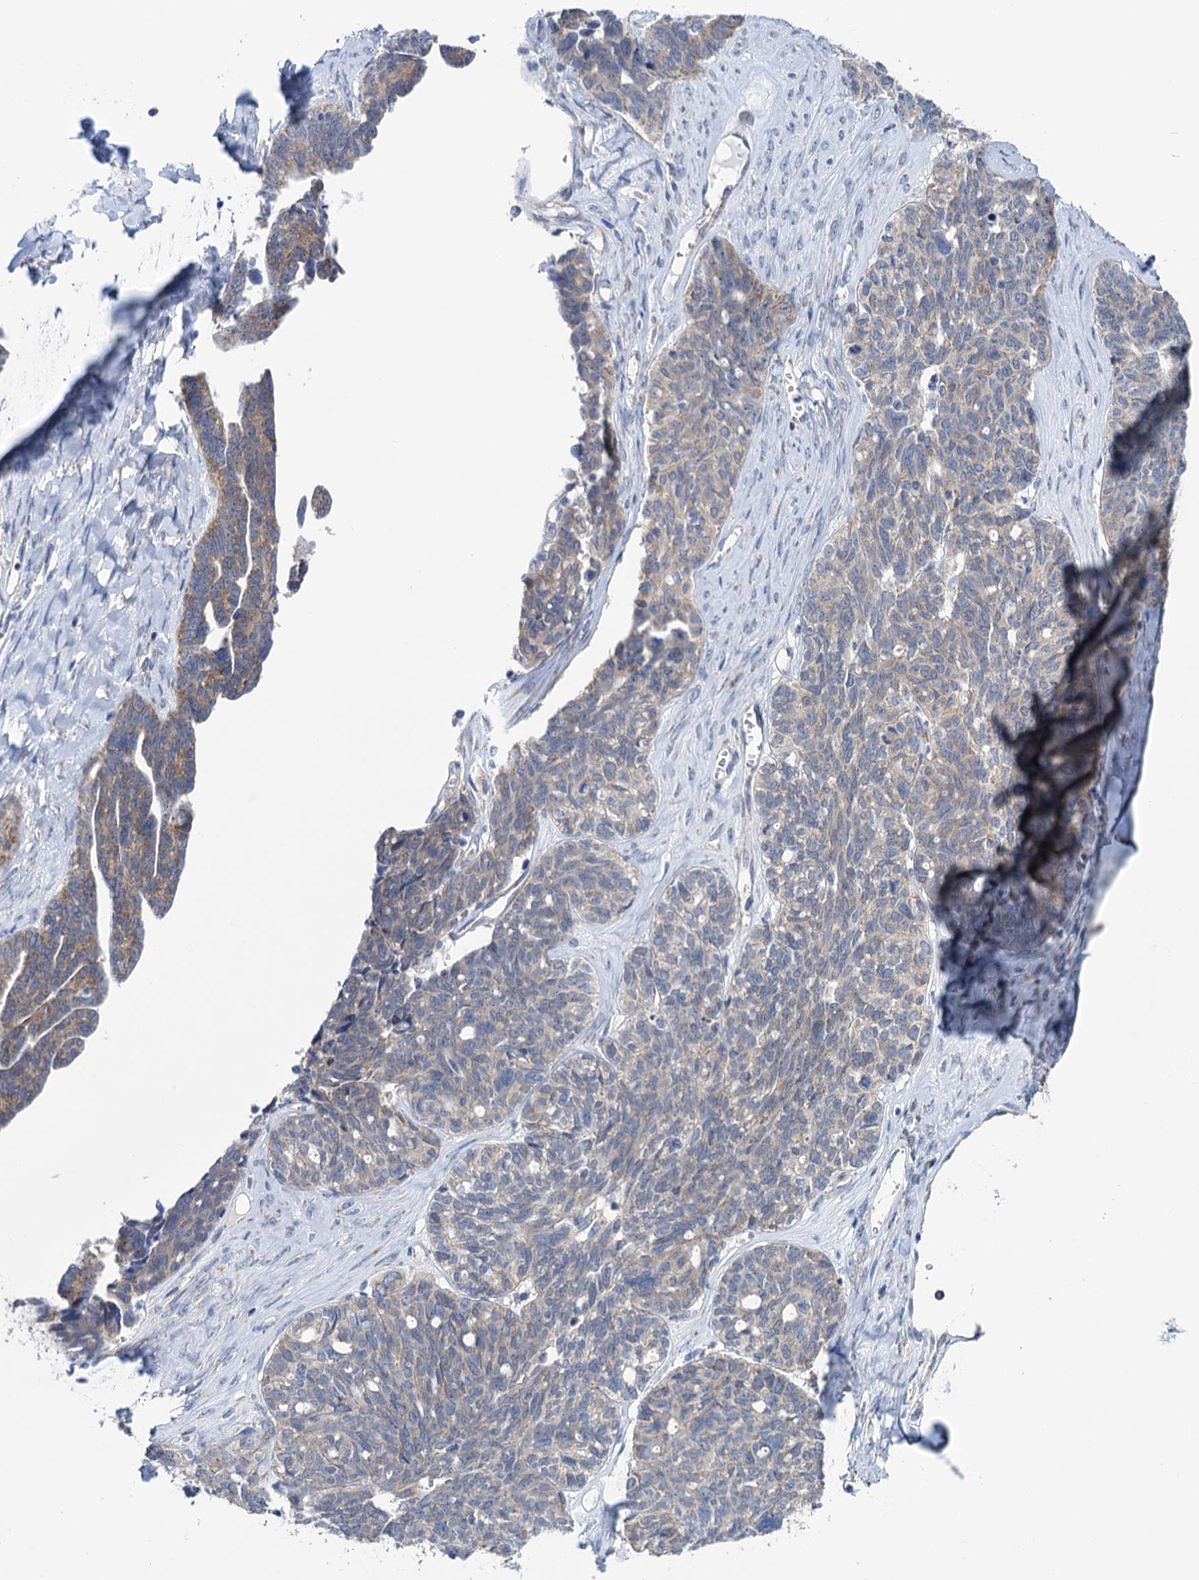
{"staining": {"intensity": "moderate", "quantity": "25%-75%", "location": "cytoplasmic/membranous"}, "tissue": "ovarian cancer", "cell_type": "Tumor cells", "image_type": "cancer", "snomed": [{"axis": "morphology", "description": "Cystadenocarcinoma, serous, NOS"}, {"axis": "topography", "description": "Ovary"}], "caption": "Protein expression analysis of human ovarian serous cystadenocarcinoma reveals moderate cytoplasmic/membranous staining in about 25%-75% of tumor cells.", "gene": "SUCLA2", "patient": {"sex": "female", "age": 79}}